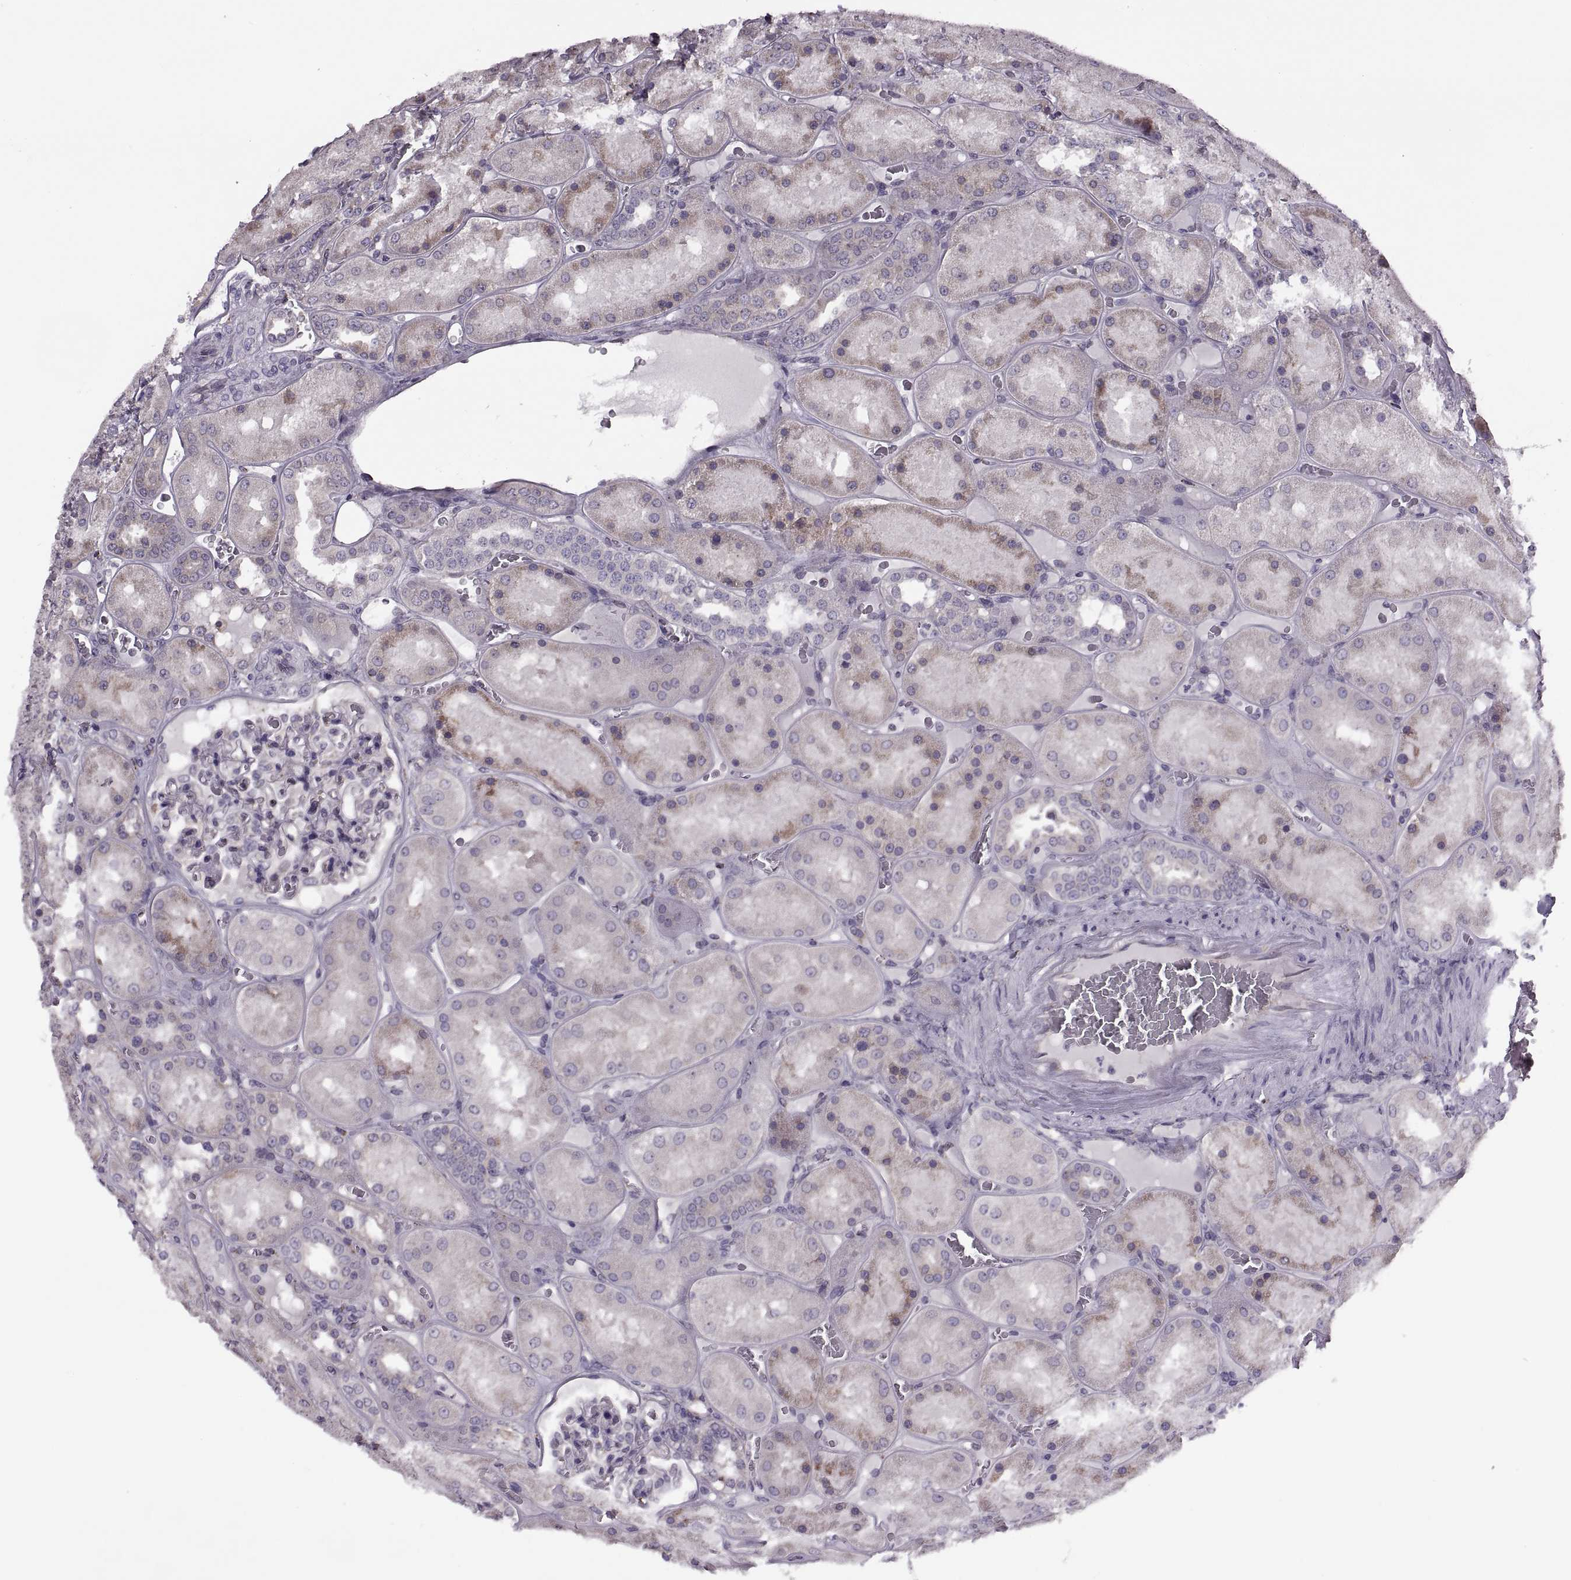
{"staining": {"intensity": "negative", "quantity": "none", "location": "none"}, "tissue": "kidney", "cell_type": "Cells in glomeruli", "image_type": "normal", "snomed": [{"axis": "morphology", "description": "Normal tissue, NOS"}, {"axis": "topography", "description": "Kidney"}], "caption": "DAB (3,3'-diaminobenzidine) immunohistochemical staining of unremarkable kidney shows no significant staining in cells in glomeruli. (DAB (3,3'-diaminobenzidine) immunohistochemistry with hematoxylin counter stain).", "gene": "LETM2", "patient": {"sex": "male", "age": 73}}